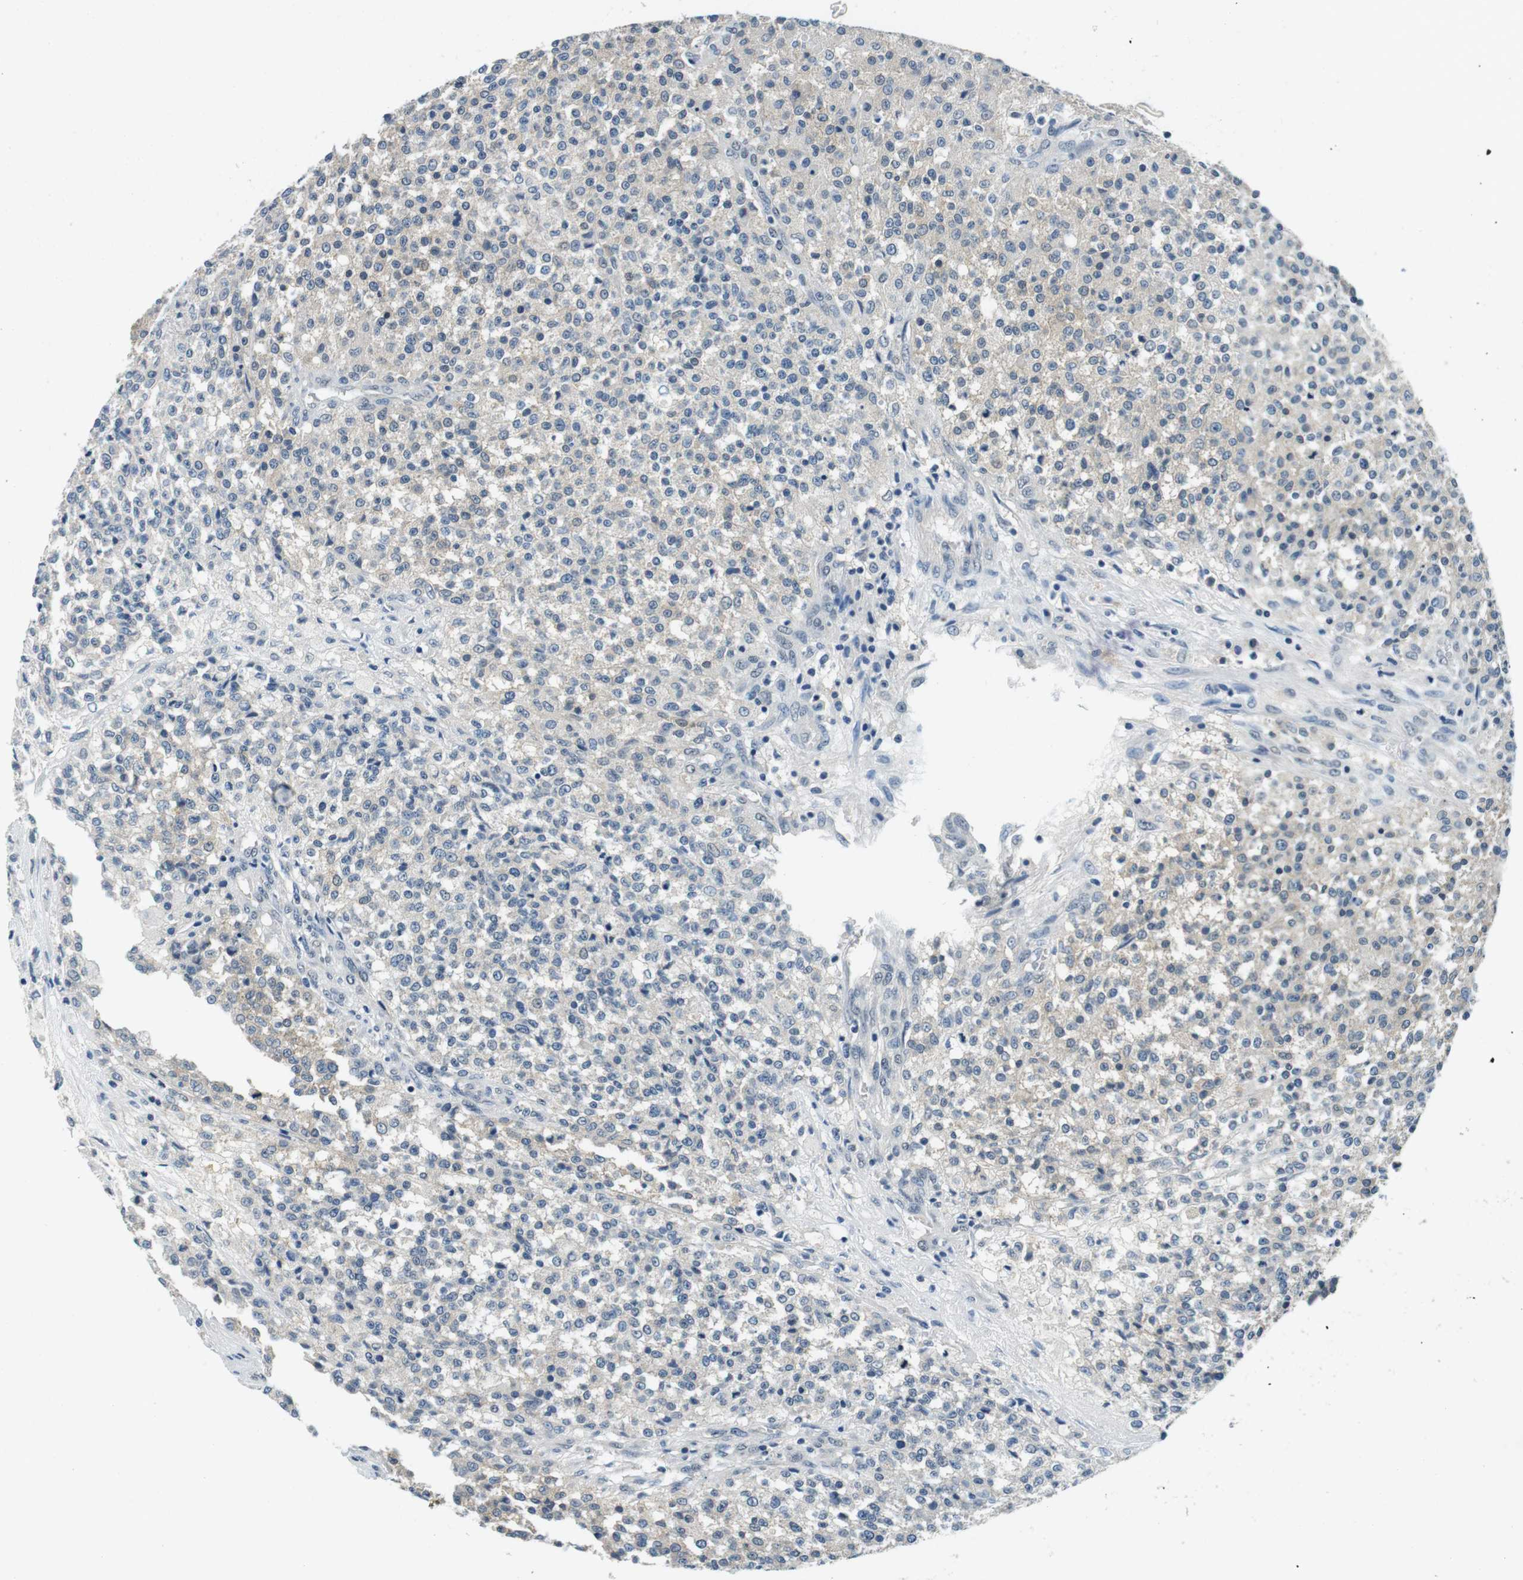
{"staining": {"intensity": "weak", "quantity": "<25%", "location": "cytoplasmic/membranous"}, "tissue": "testis cancer", "cell_type": "Tumor cells", "image_type": "cancer", "snomed": [{"axis": "morphology", "description": "Seminoma, NOS"}, {"axis": "topography", "description": "Testis"}], "caption": "The immunohistochemistry (IHC) photomicrograph has no significant positivity in tumor cells of testis seminoma tissue.", "gene": "DTNA", "patient": {"sex": "male", "age": 59}}